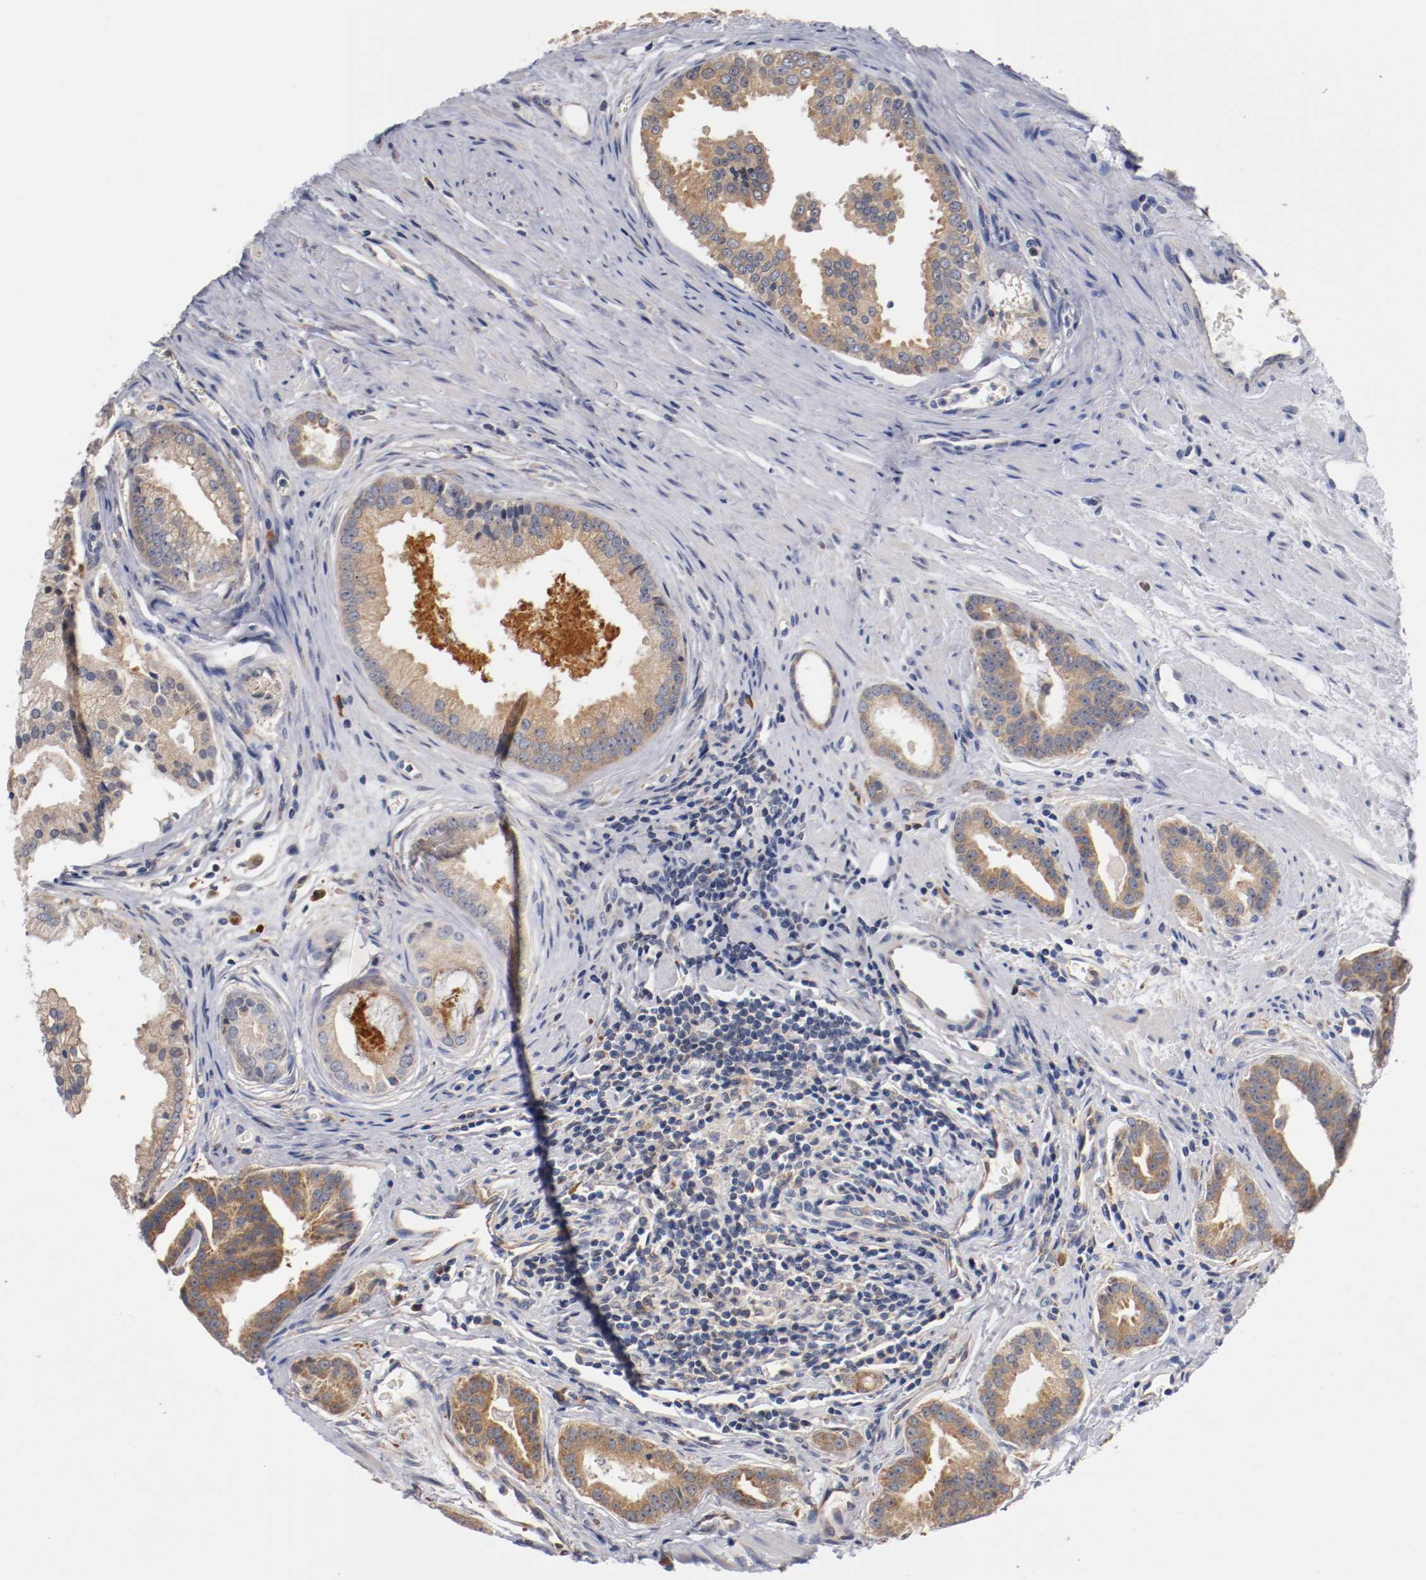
{"staining": {"intensity": "moderate", "quantity": ">75%", "location": "cytoplasmic/membranous"}, "tissue": "prostate cancer", "cell_type": "Tumor cells", "image_type": "cancer", "snomed": [{"axis": "morphology", "description": "Adenocarcinoma, High grade"}, {"axis": "topography", "description": "Prostate"}], "caption": "A micrograph showing moderate cytoplasmic/membranous staining in approximately >75% of tumor cells in prostate cancer (adenocarcinoma (high-grade)), as visualized by brown immunohistochemical staining.", "gene": "TNFSF13", "patient": {"sex": "male", "age": 67}}